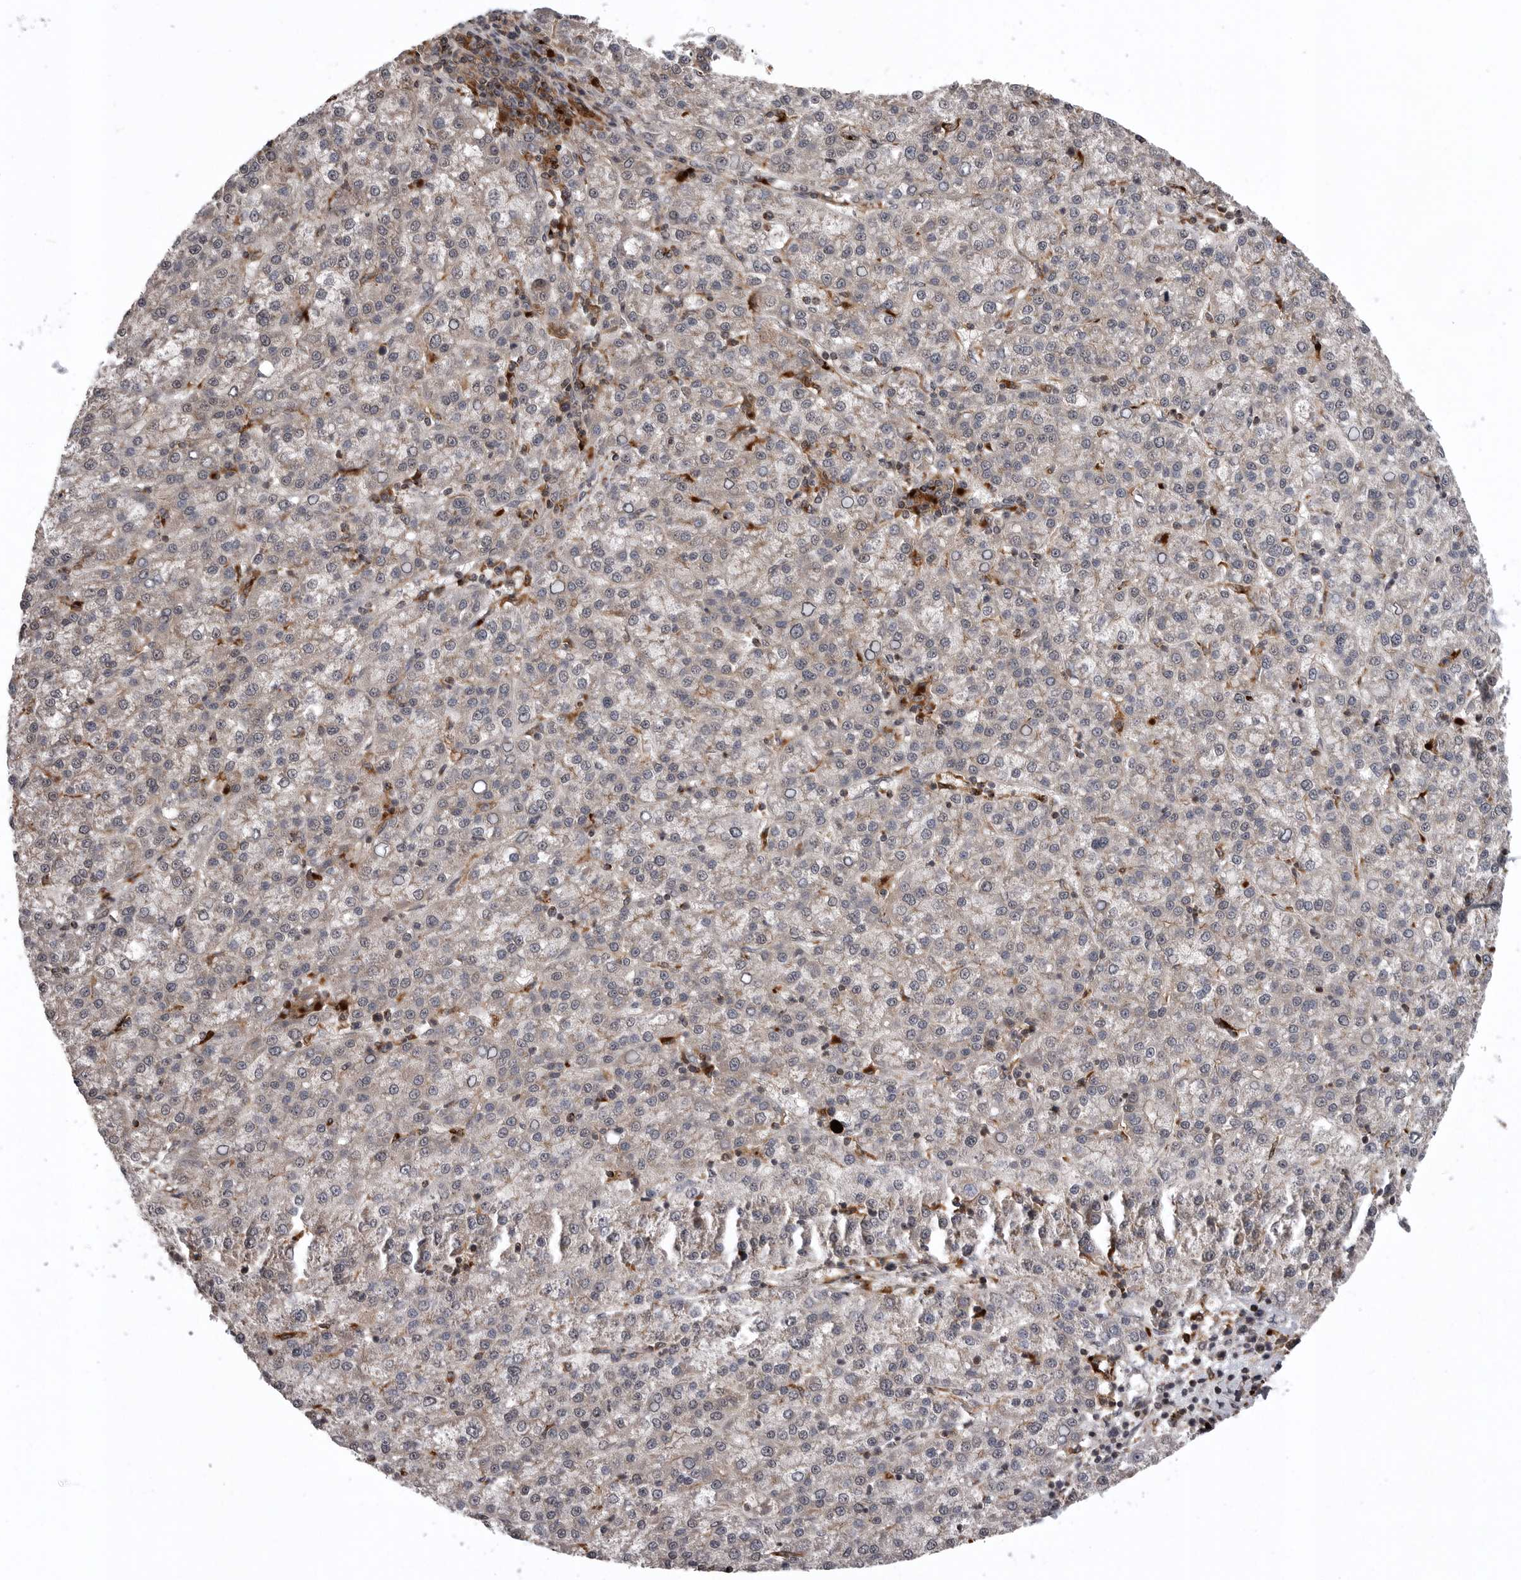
{"staining": {"intensity": "negative", "quantity": "none", "location": "none"}, "tissue": "liver cancer", "cell_type": "Tumor cells", "image_type": "cancer", "snomed": [{"axis": "morphology", "description": "Carcinoma, Hepatocellular, NOS"}, {"axis": "topography", "description": "Liver"}], "caption": "The immunohistochemistry (IHC) micrograph has no significant positivity in tumor cells of liver cancer (hepatocellular carcinoma) tissue. (Stains: DAB IHC with hematoxylin counter stain, Microscopy: brightfield microscopy at high magnification).", "gene": "AOAH", "patient": {"sex": "female", "age": 58}}